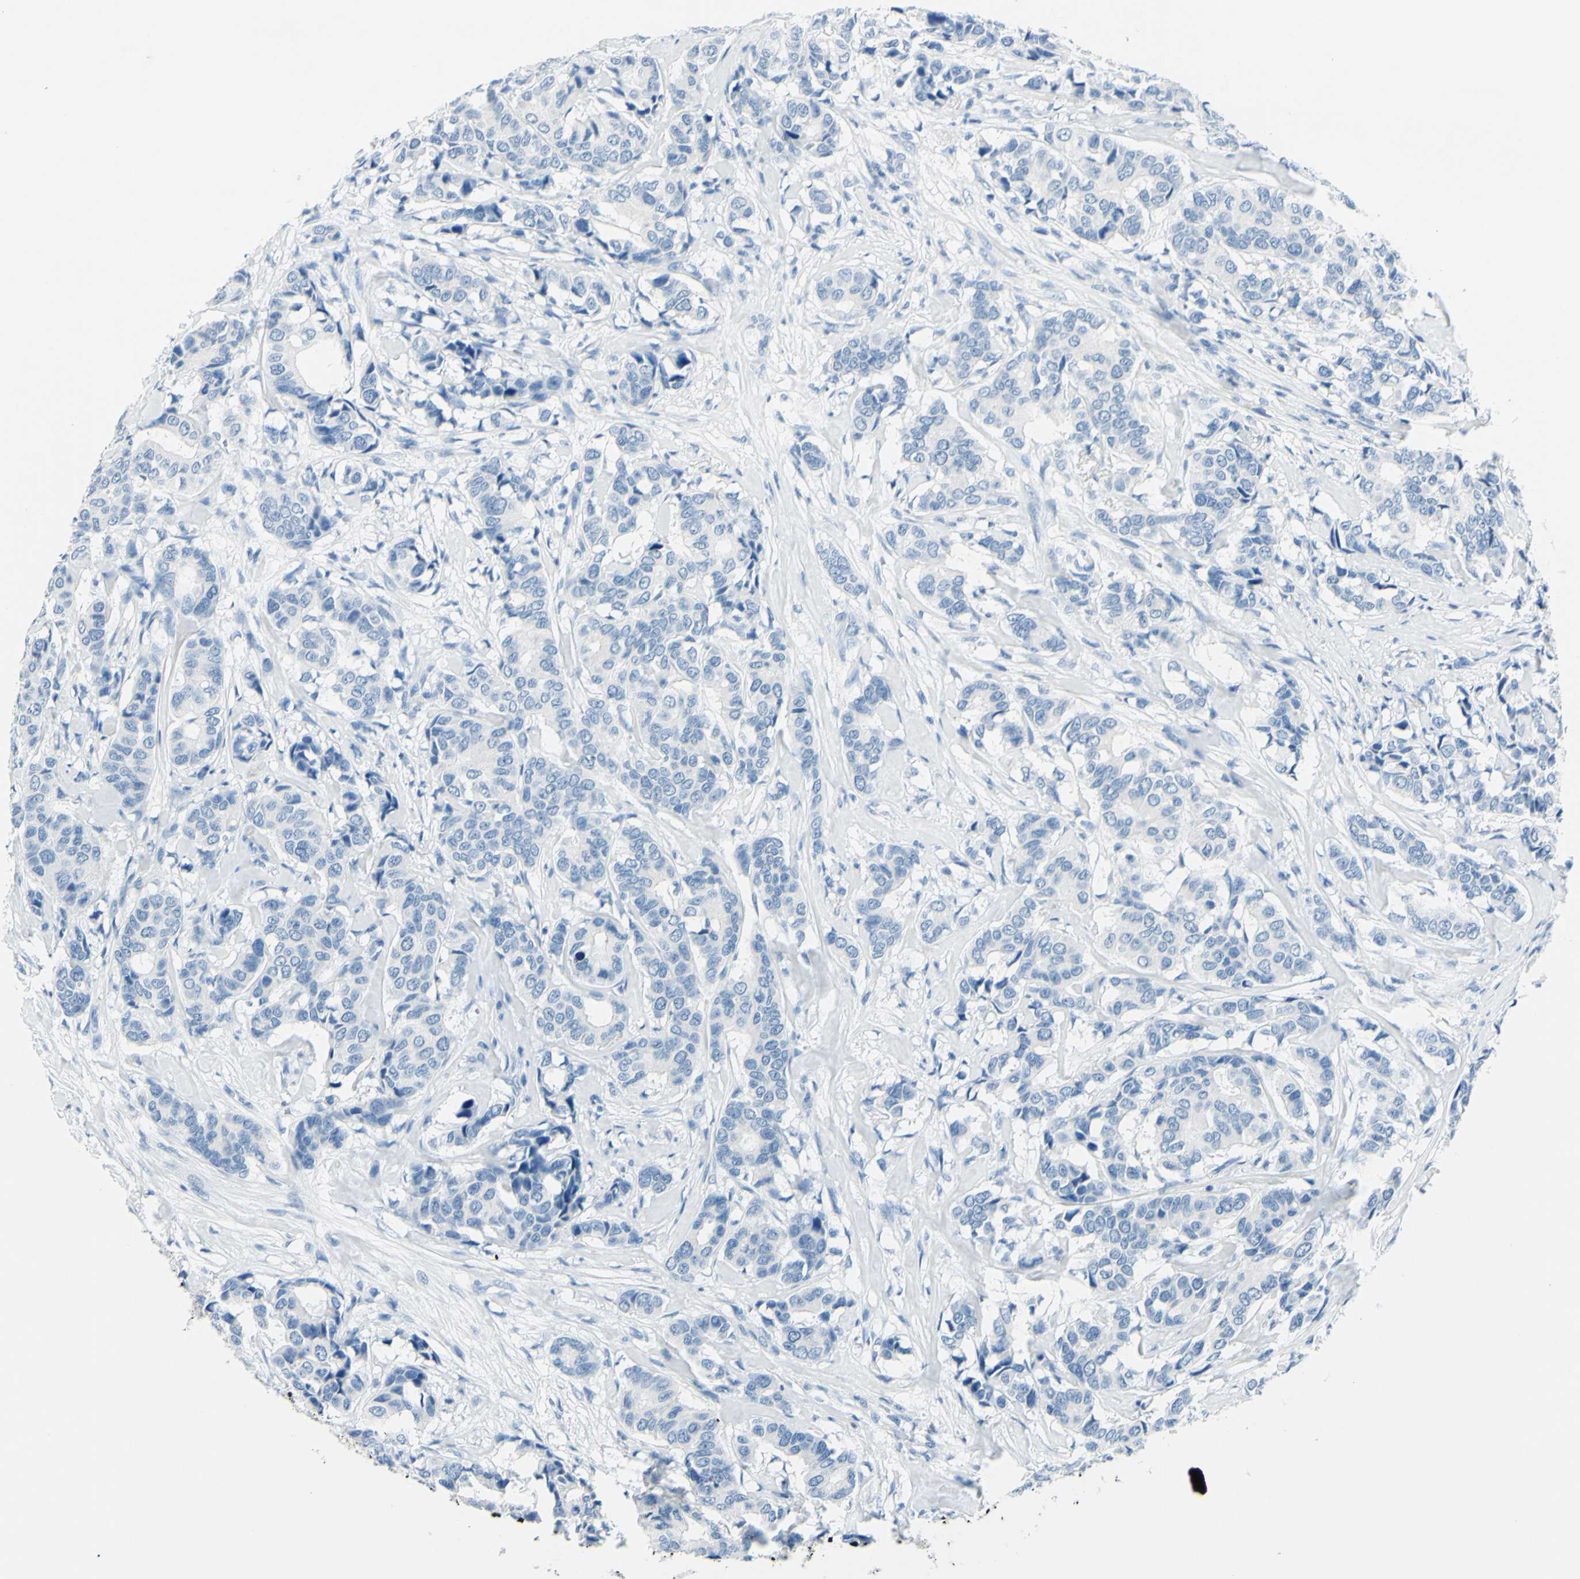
{"staining": {"intensity": "negative", "quantity": "none", "location": "none"}, "tissue": "breast cancer", "cell_type": "Tumor cells", "image_type": "cancer", "snomed": [{"axis": "morphology", "description": "Duct carcinoma"}, {"axis": "topography", "description": "Breast"}], "caption": "High power microscopy micrograph of an immunohistochemistry (IHC) photomicrograph of intraductal carcinoma (breast), revealing no significant positivity in tumor cells.", "gene": "CDH15", "patient": {"sex": "female", "age": 87}}